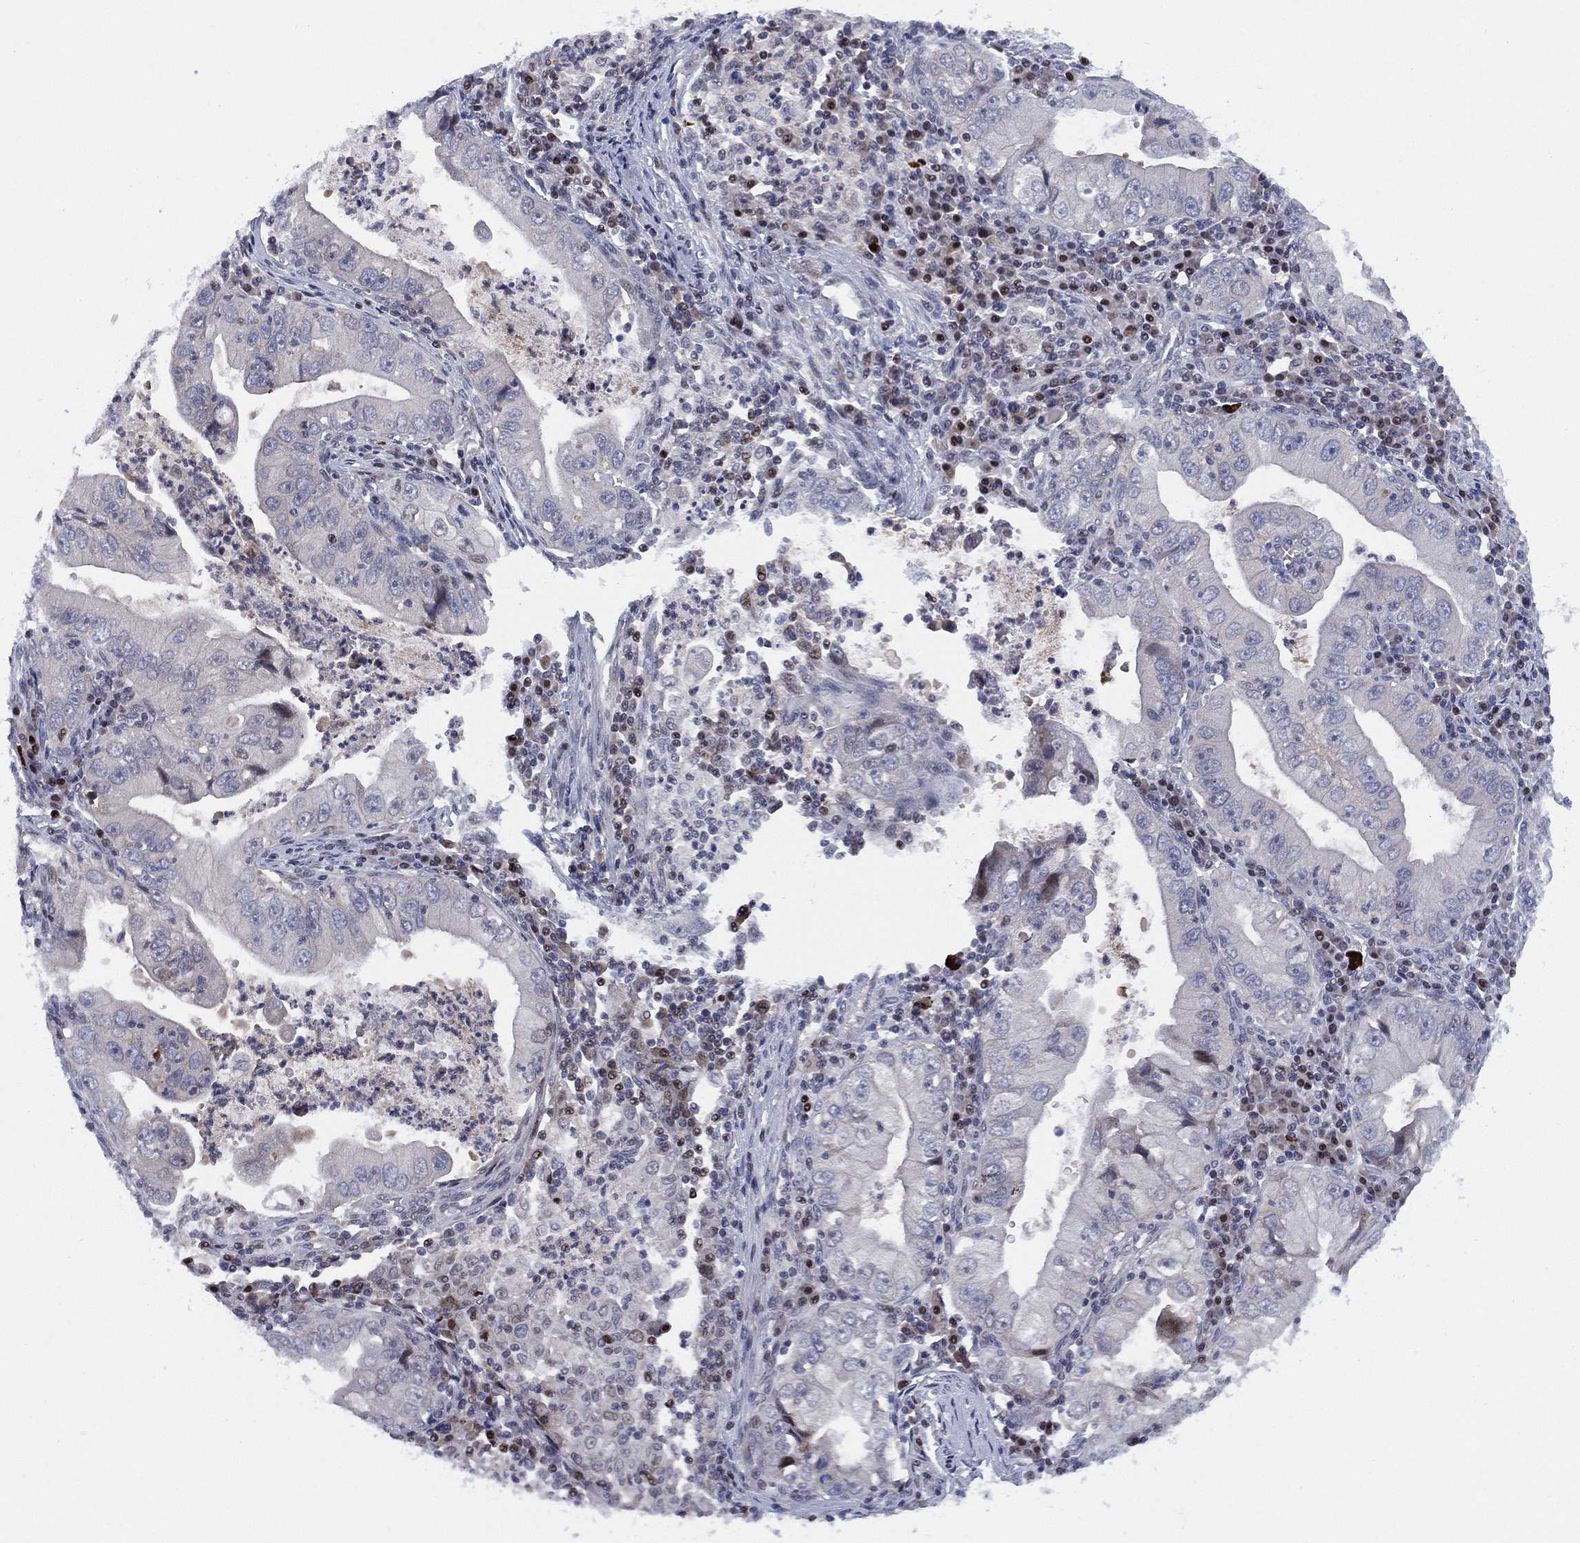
{"staining": {"intensity": "negative", "quantity": "none", "location": "none"}, "tissue": "stomach cancer", "cell_type": "Tumor cells", "image_type": "cancer", "snomed": [{"axis": "morphology", "description": "Adenocarcinoma, NOS"}, {"axis": "topography", "description": "Stomach"}], "caption": "DAB (3,3'-diaminobenzidine) immunohistochemical staining of adenocarcinoma (stomach) displays no significant staining in tumor cells.", "gene": "SLC4A4", "patient": {"sex": "male", "age": 76}}